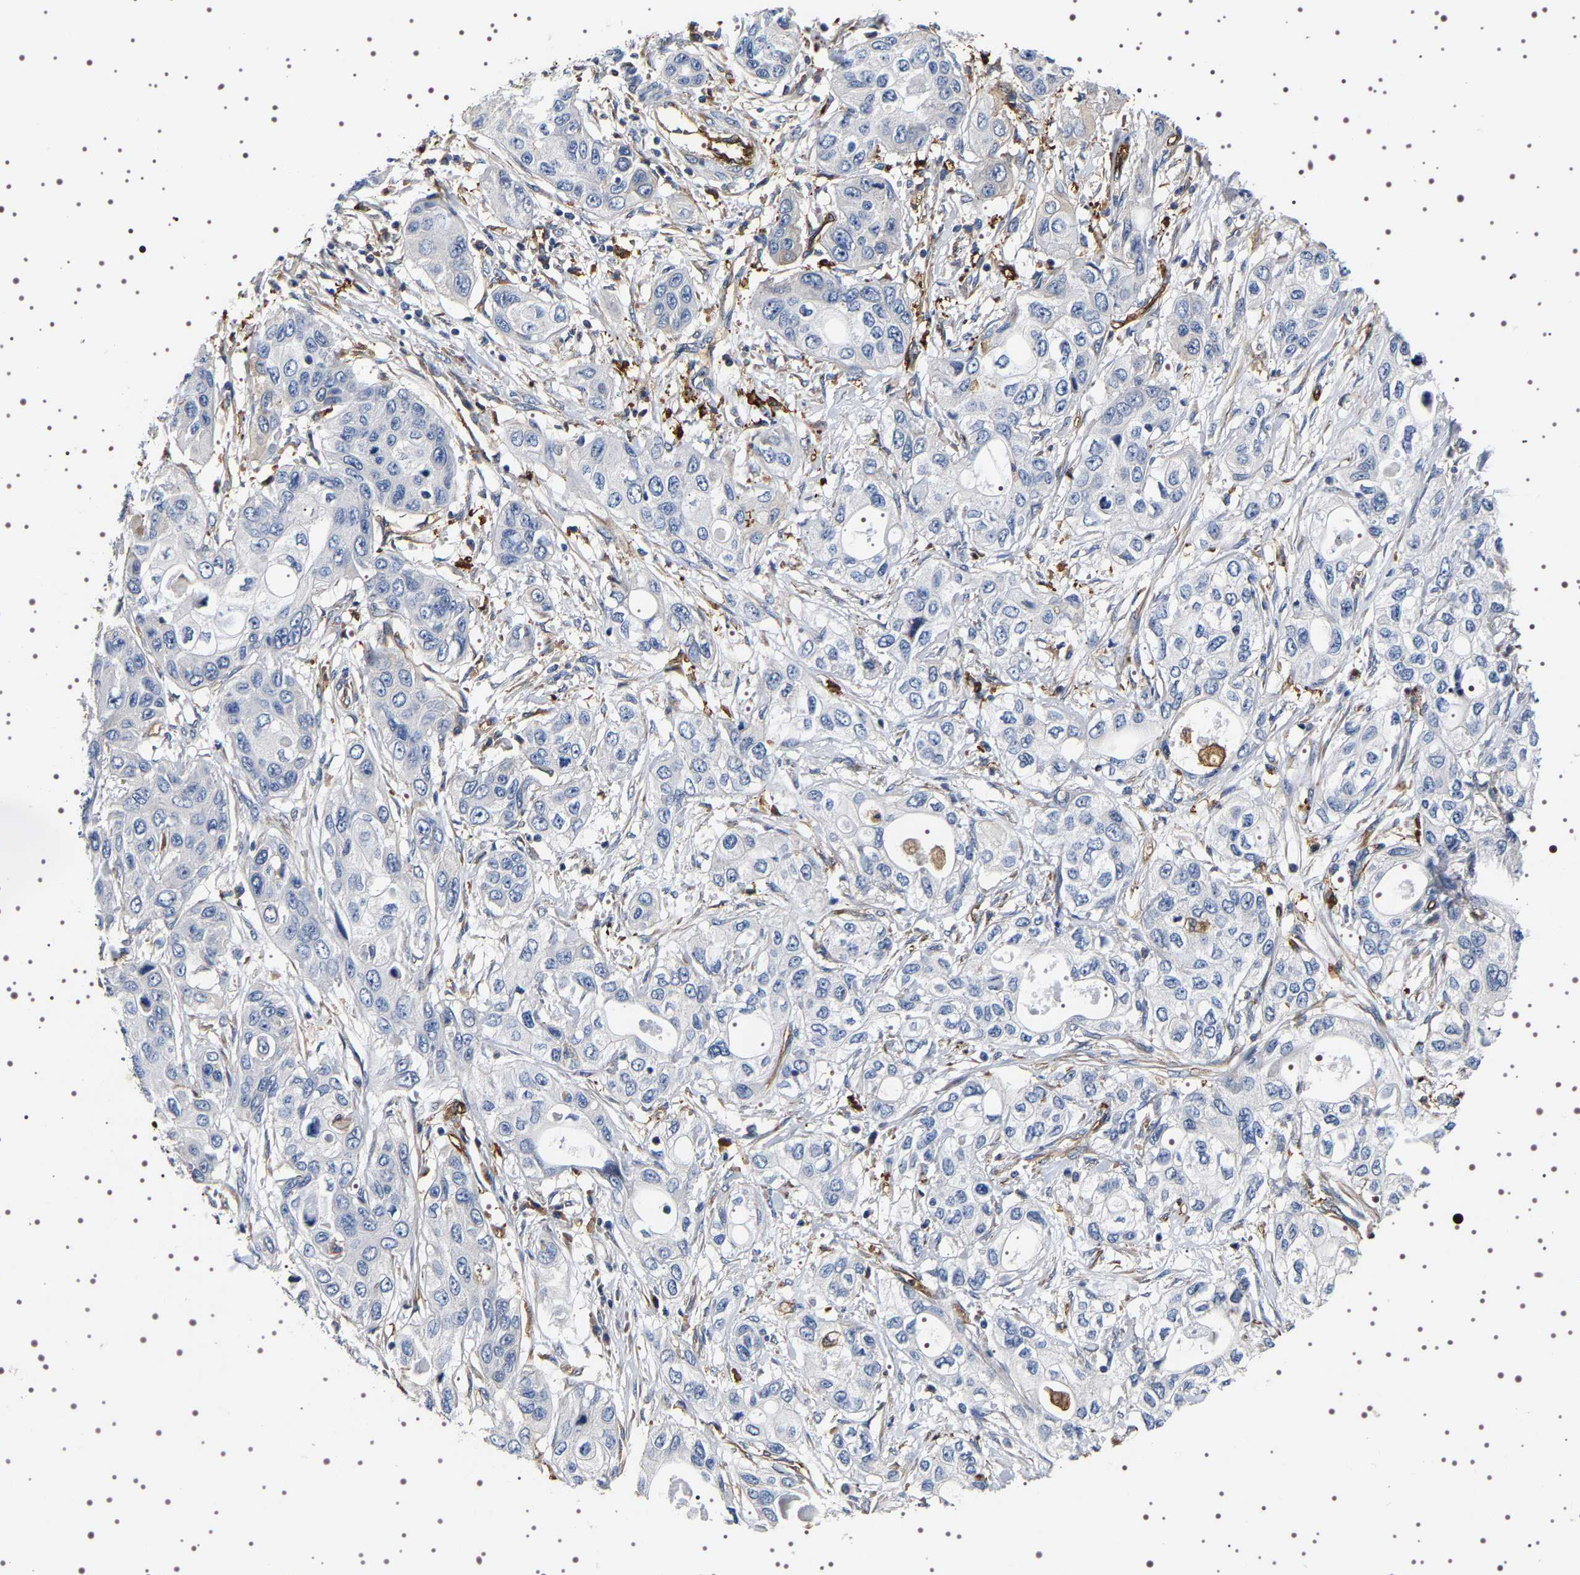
{"staining": {"intensity": "negative", "quantity": "none", "location": "none"}, "tissue": "pancreatic cancer", "cell_type": "Tumor cells", "image_type": "cancer", "snomed": [{"axis": "morphology", "description": "Adenocarcinoma, NOS"}, {"axis": "topography", "description": "Pancreas"}], "caption": "Immunohistochemistry micrograph of human pancreatic cancer (adenocarcinoma) stained for a protein (brown), which displays no expression in tumor cells.", "gene": "ALPL", "patient": {"sex": "female", "age": 70}}